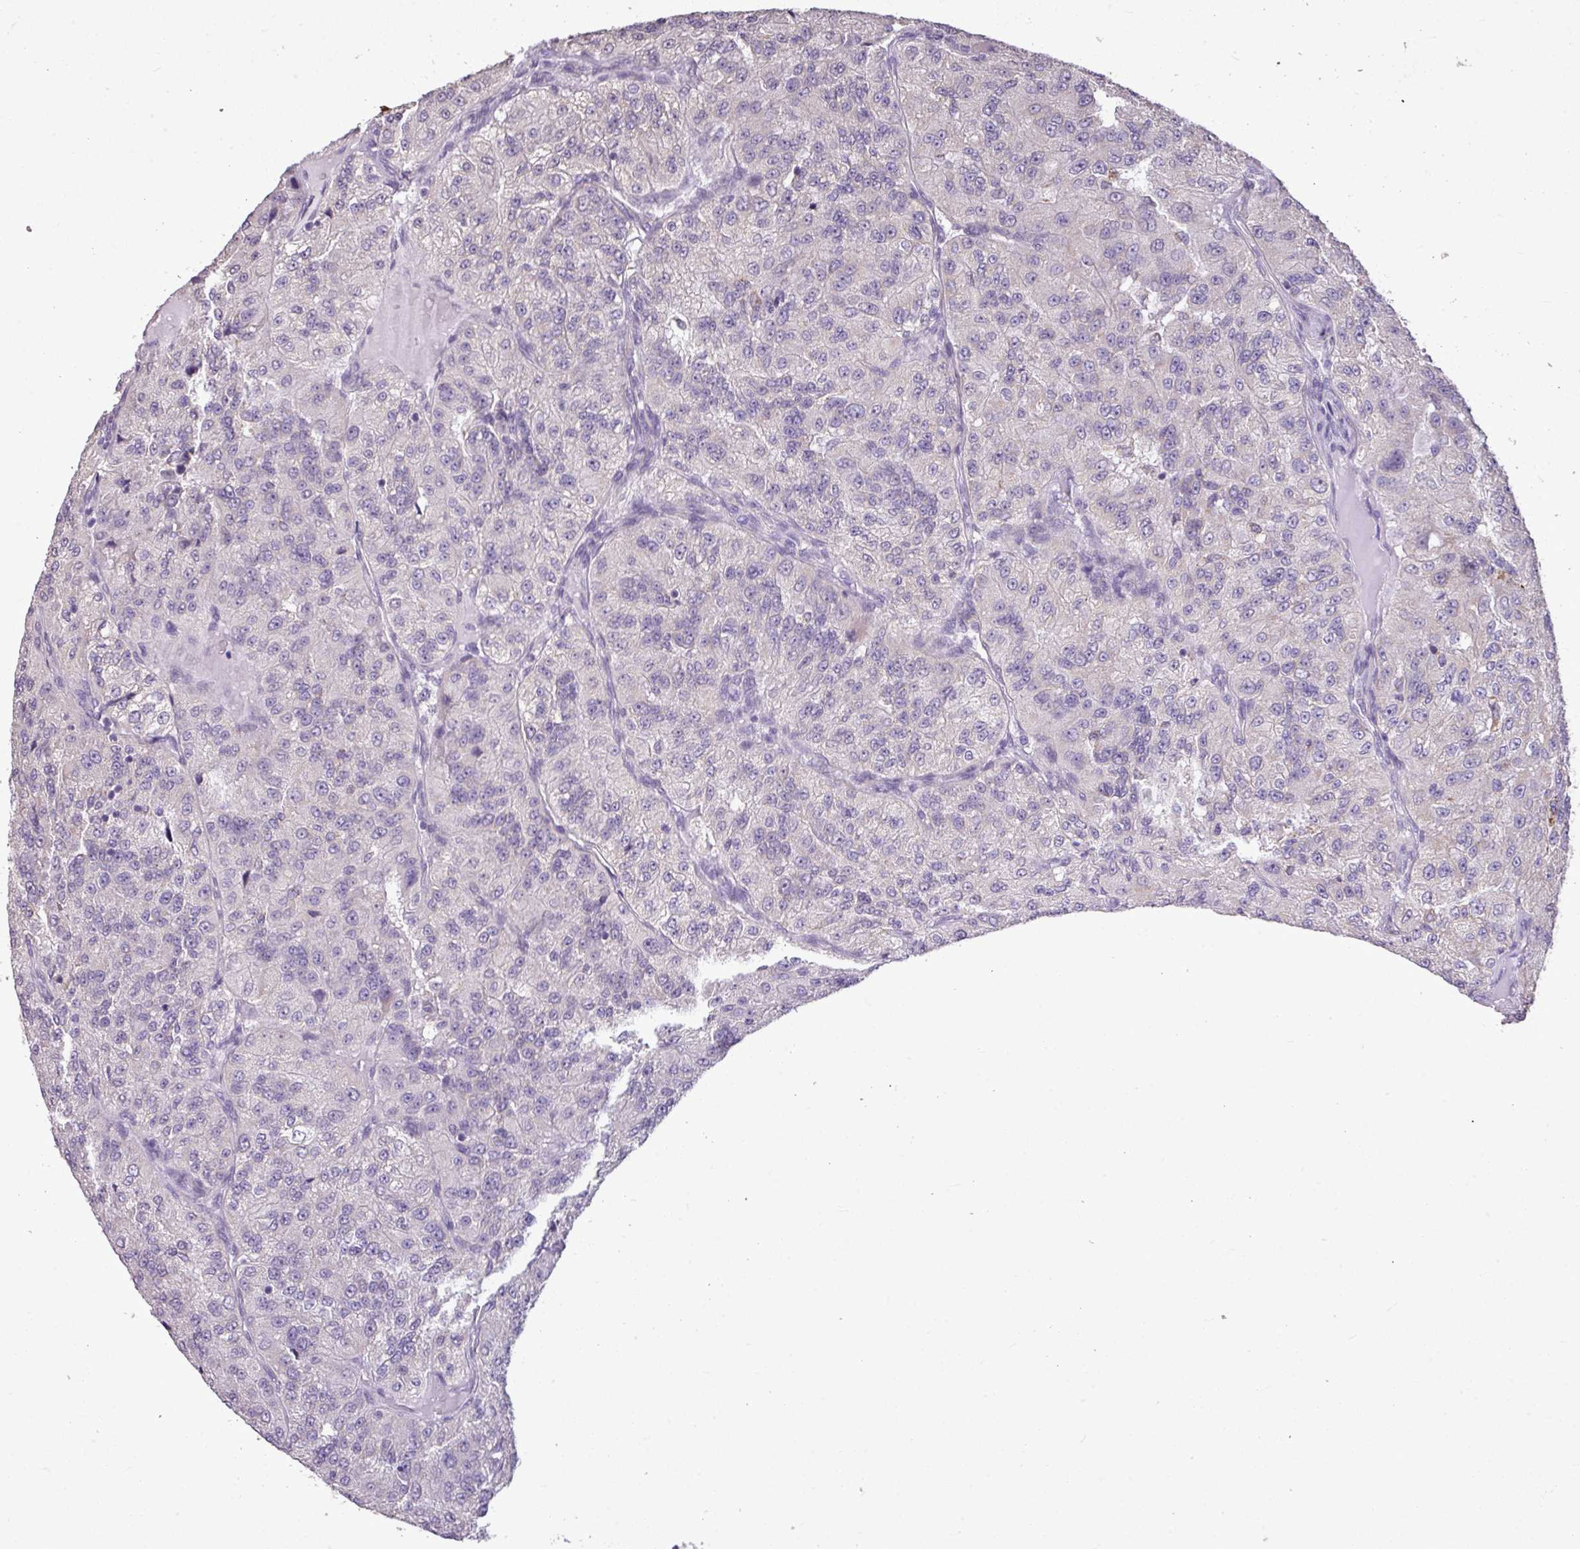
{"staining": {"intensity": "negative", "quantity": "none", "location": "none"}, "tissue": "renal cancer", "cell_type": "Tumor cells", "image_type": "cancer", "snomed": [{"axis": "morphology", "description": "Adenocarcinoma, NOS"}, {"axis": "topography", "description": "Kidney"}], "caption": "Tumor cells are negative for brown protein staining in renal adenocarcinoma.", "gene": "ALDH2", "patient": {"sex": "female", "age": 63}}